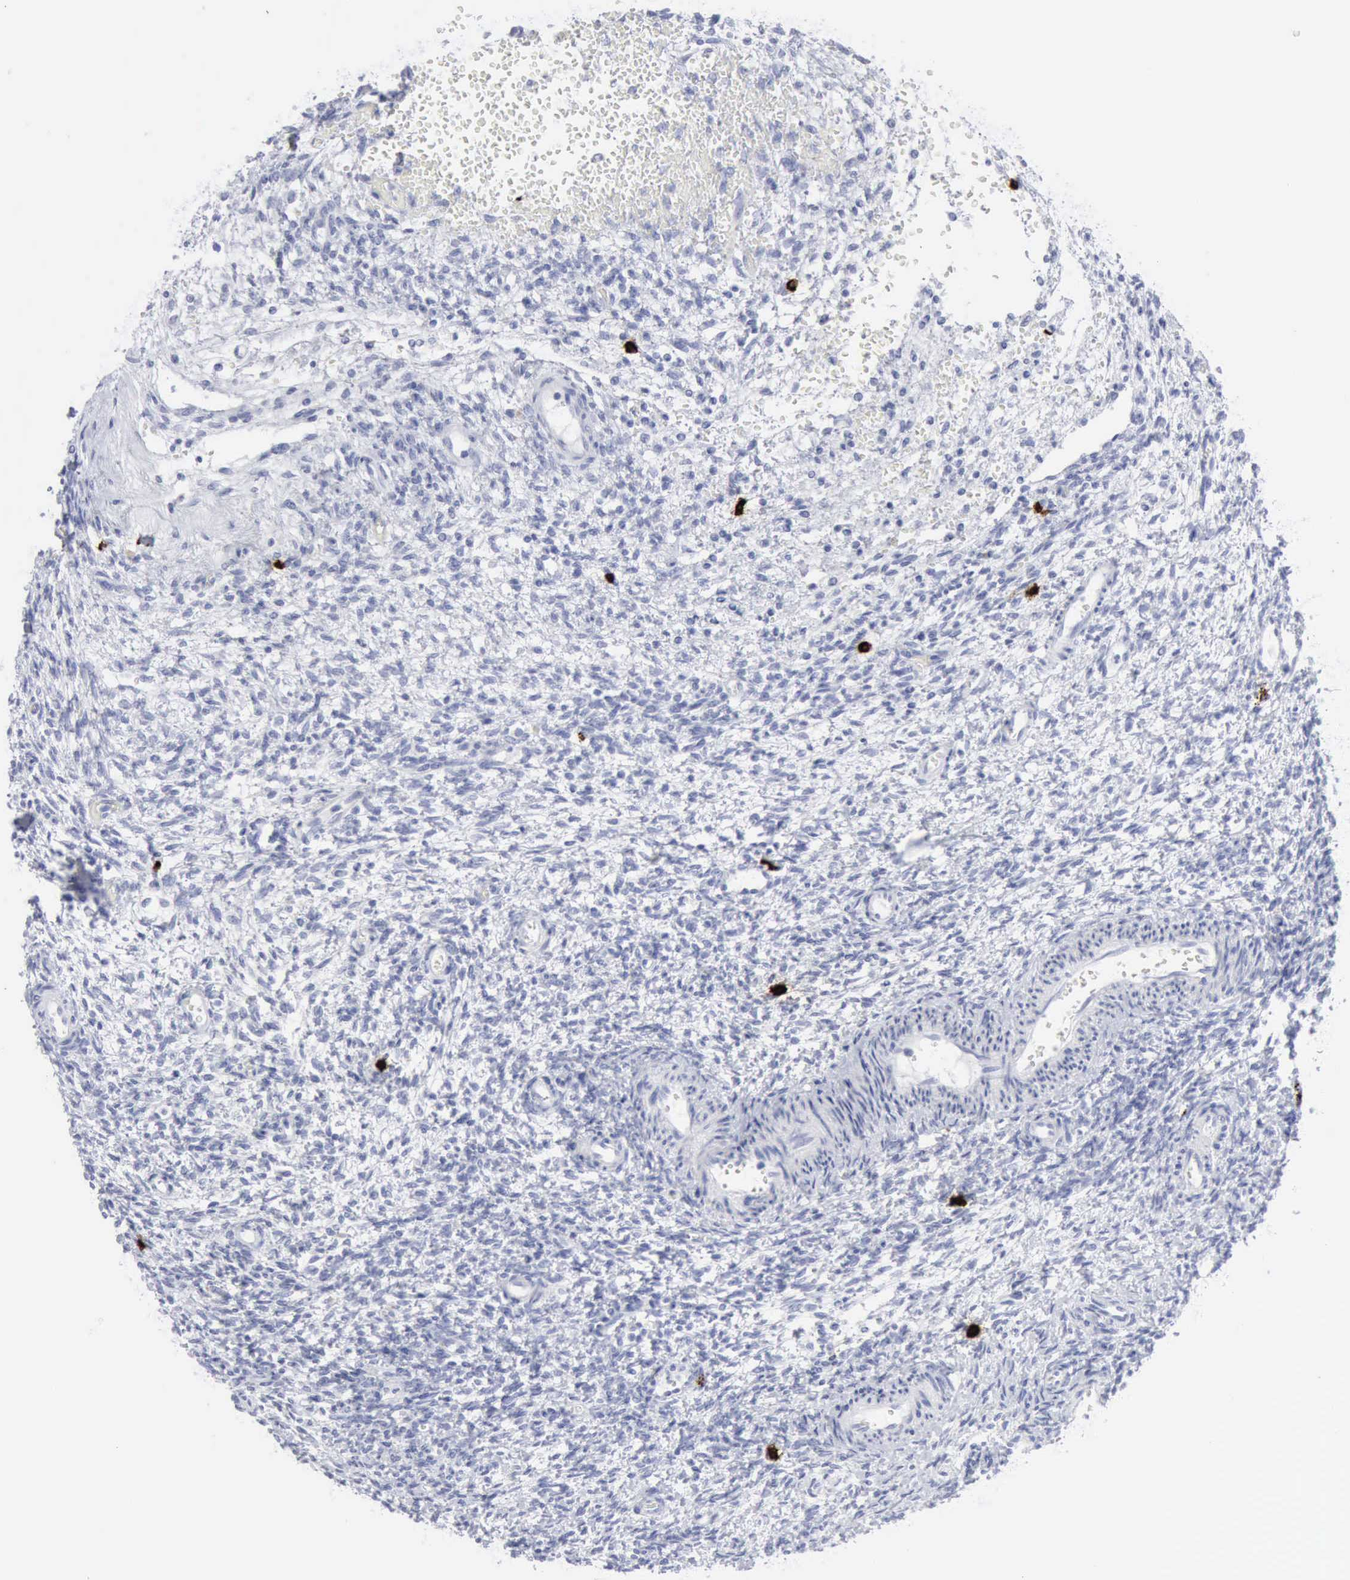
{"staining": {"intensity": "negative", "quantity": "none", "location": "none"}, "tissue": "ovary", "cell_type": "Follicle cells", "image_type": "normal", "snomed": [{"axis": "morphology", "description": "Normal tissue, NOS"}, {"axis": "topography", "description": "Ovary"}], "caption": "An immunohistochemistry (IHC) photomicrograph of unremarkable ovary is shown. There is no staining in follicle cells of ovary.", "gene": "CMA1", "patient": {"sex": "female", "age": 39}}